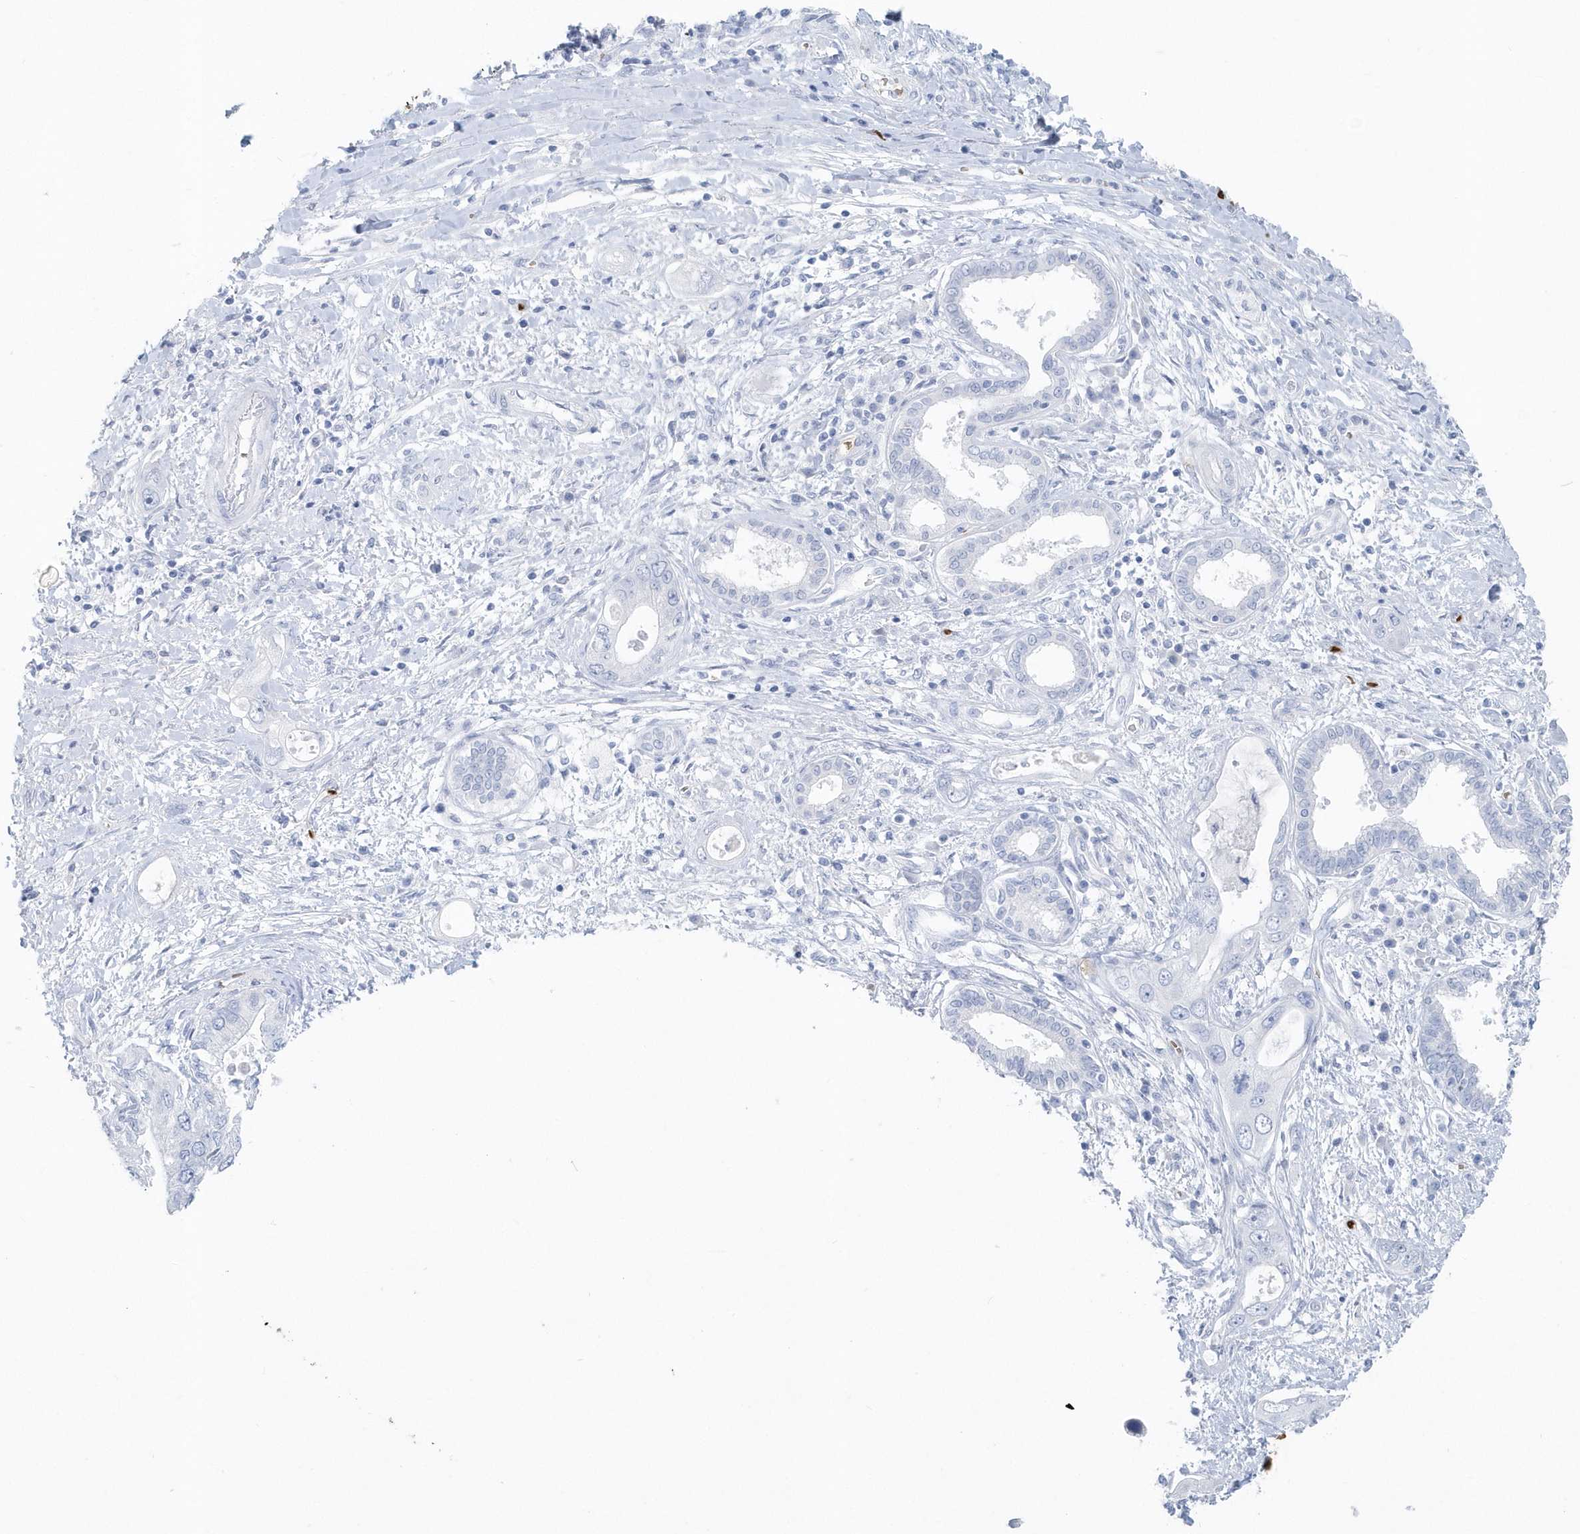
{"staining": {"intensity": "negative", "quantity": "none", "location": "none"}, "tissue": "pancreatic cancer", "cell_type": "Tumor cells", "image_type": "cancer", "snomed": [{"axis": "morphology", "description": "Inflammation, NOS"}, {"axis": "morphology", "description": "Adenocarcinoma, NOS"}, {"axis": "topography", "description": "Pancreas"}], "caption": "Photomicrograph shows no significant protein expression in tumor cells of adenocarcinoma (pancreatic).", "gene": "HBA2", "patient": {"sex": "female", "age": 56}}